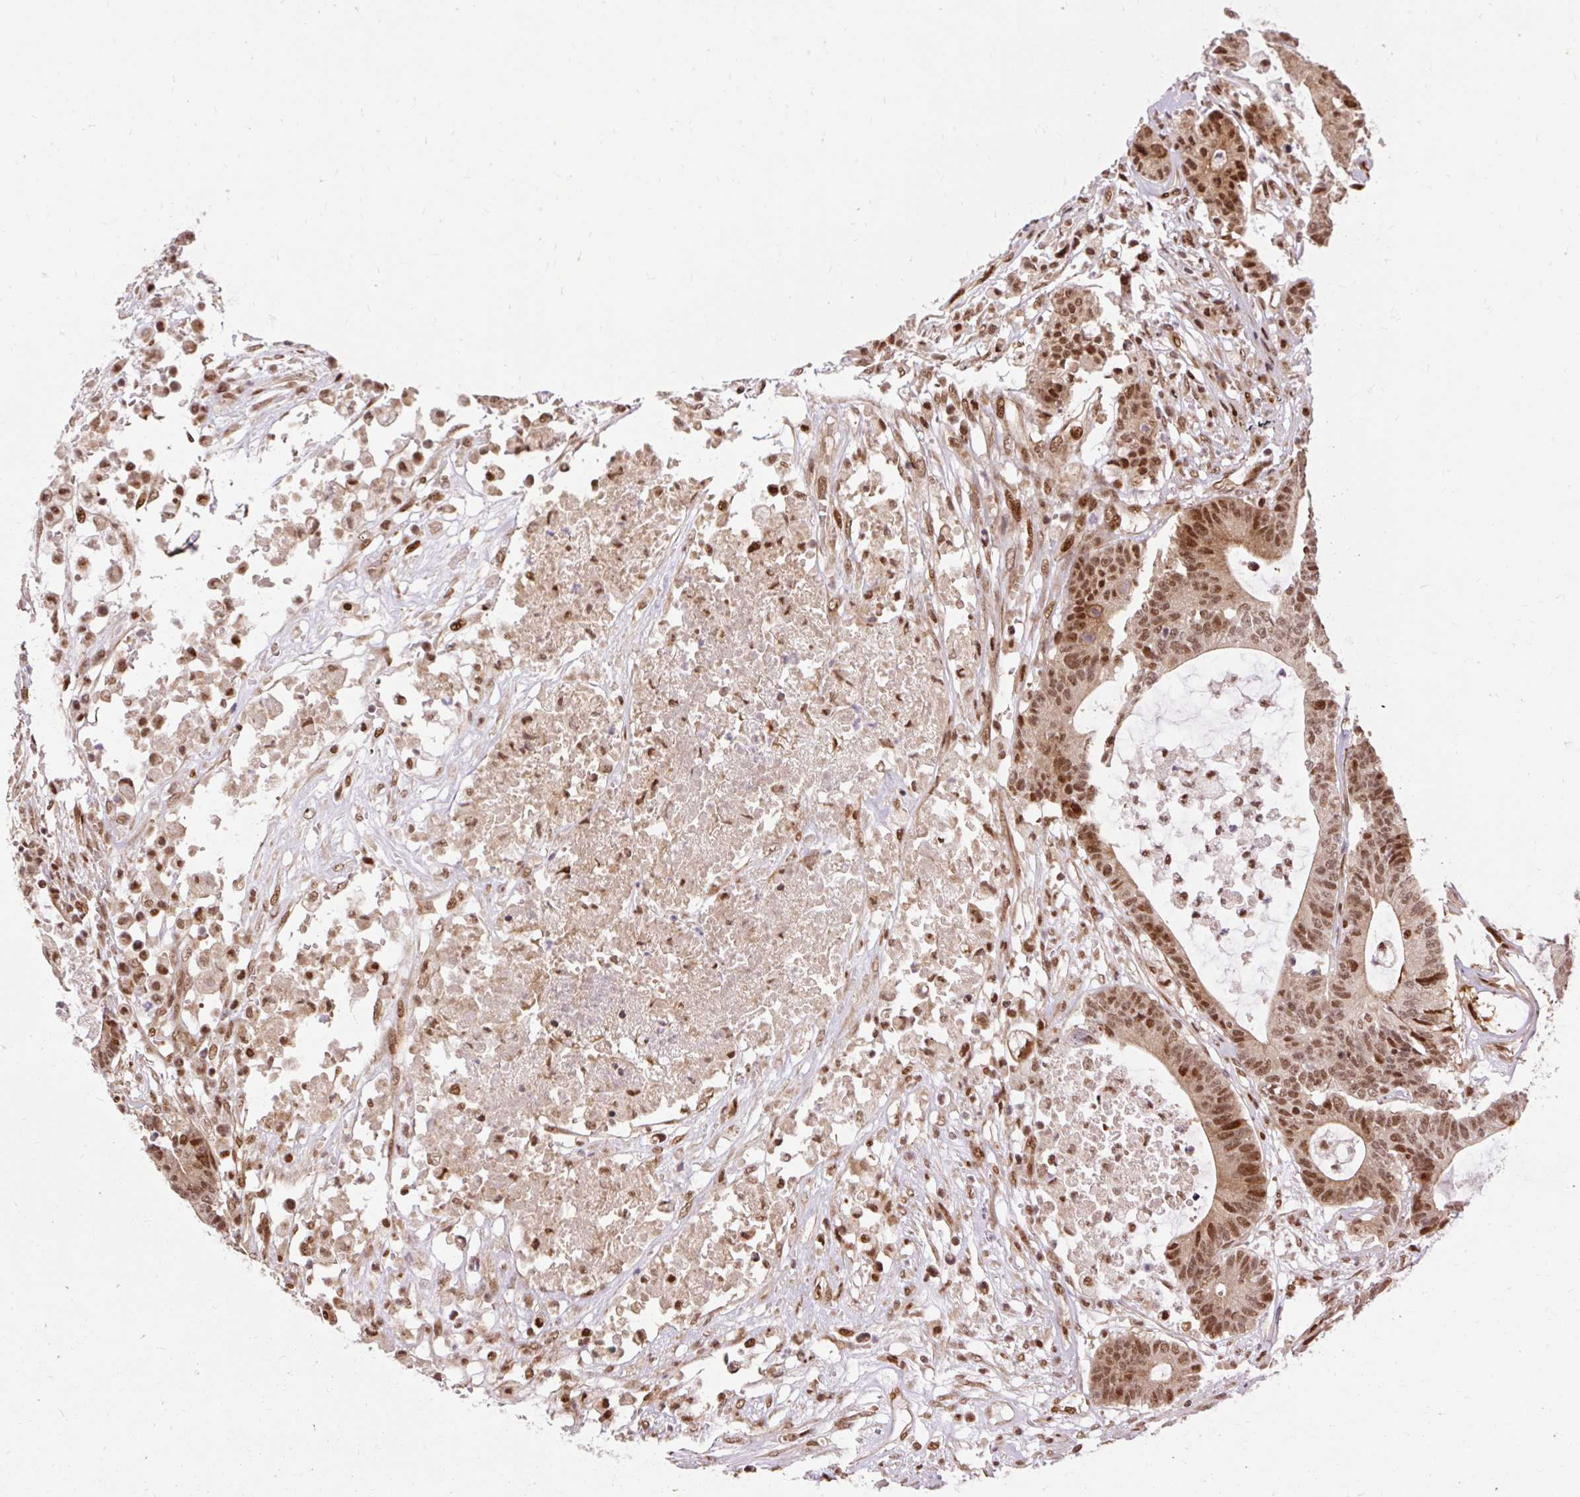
{"staining": {"intensity": "moderate", "quantity": ">75%", "location": "cytoplasmic/membranous,nuclear"}, "tissue": "colorectal cancer", "cell_type": "Tumor cells", "image_type": "cancer", "snomed": [{"axis": "morphology", "description": "Adenocarcinoma, NOS"}, {"axis": "topography", "description": "Colon"}], "caption": "Human colorectal cancer stained with a protein marker shows moderate staining in tumor cells.", "gene": "MECOM", "patient": {"sex": "female", "age": 84}}